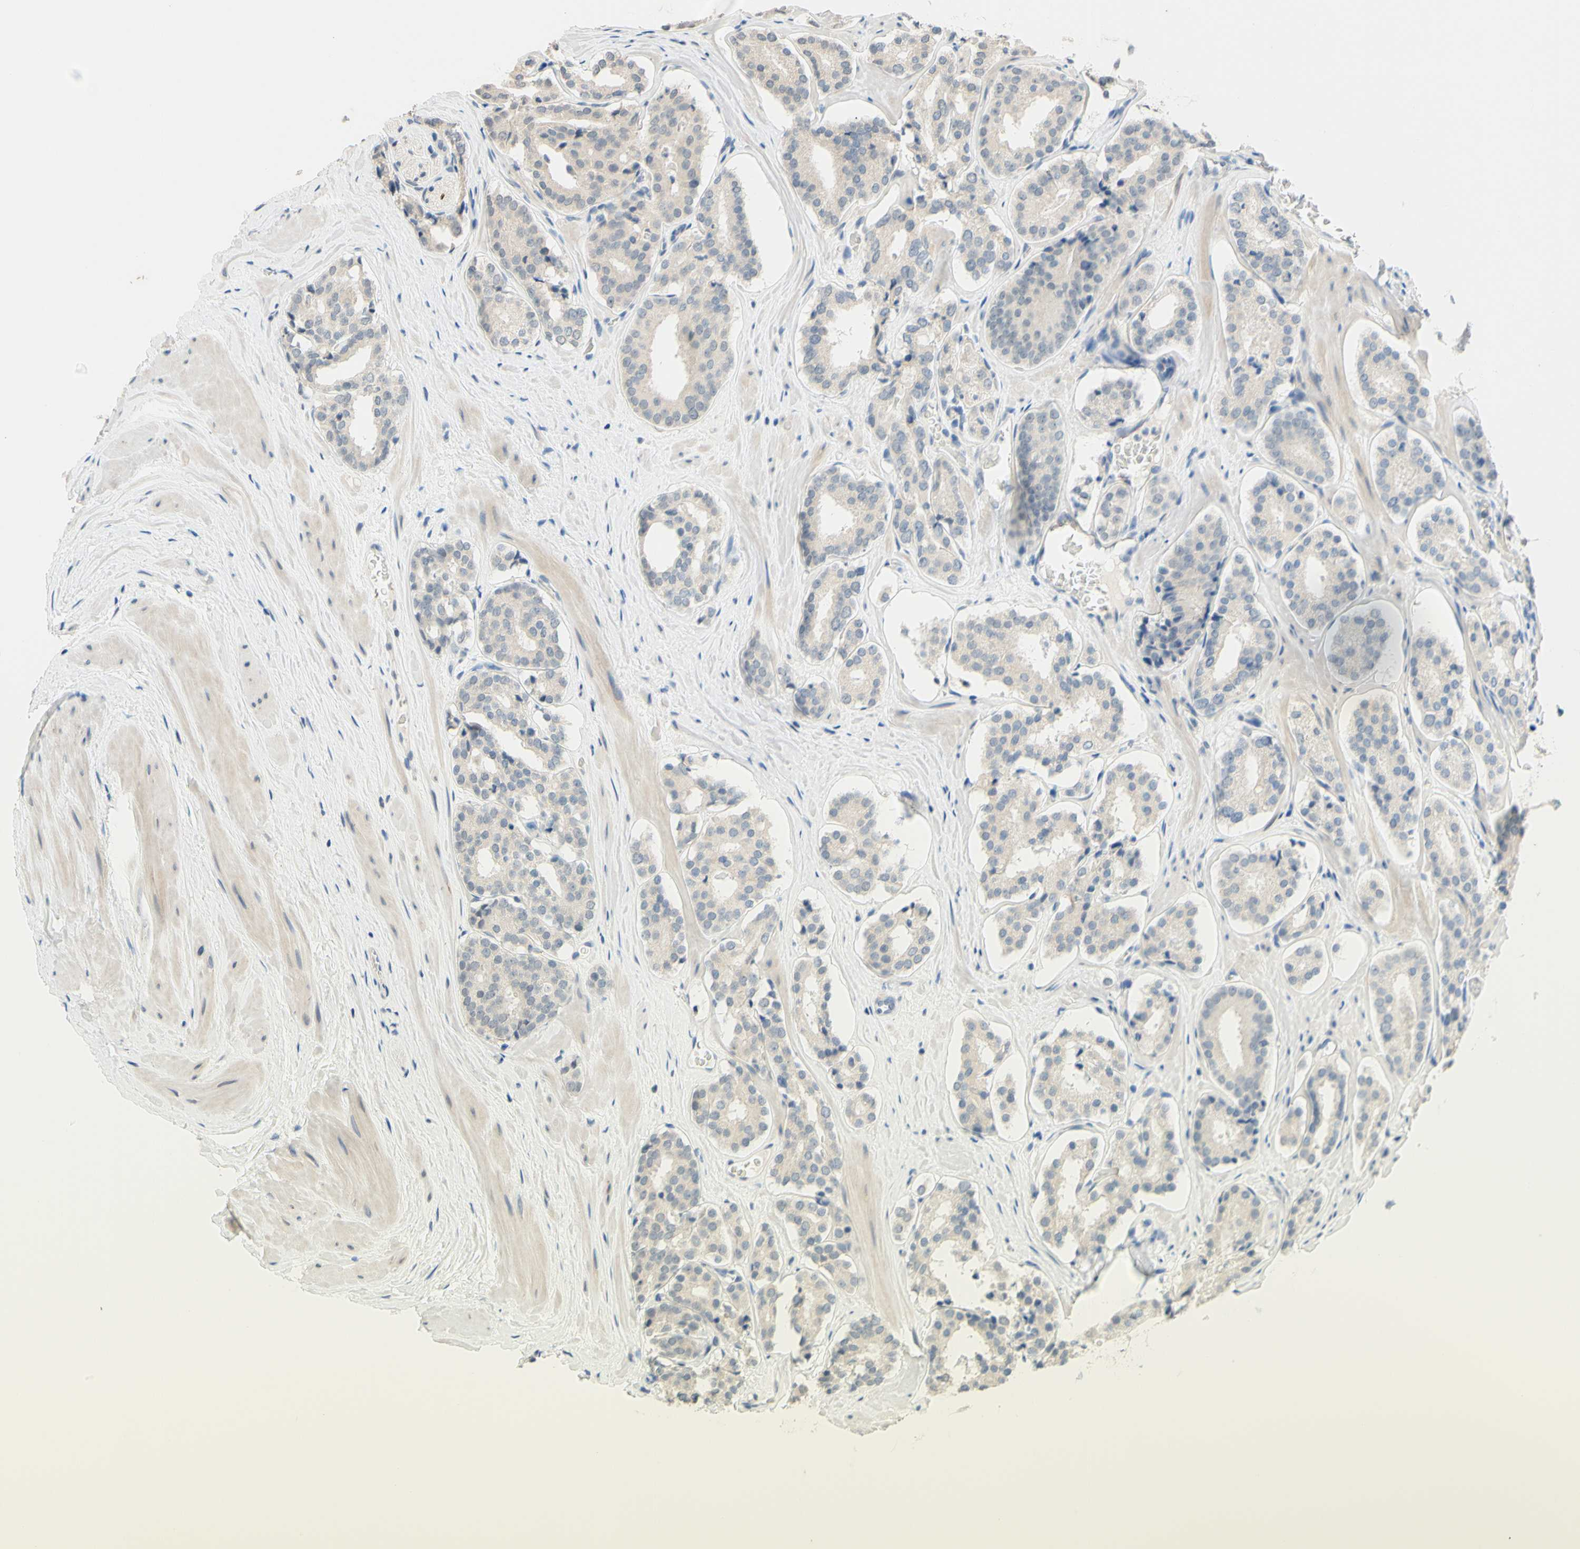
{"staining": {"intensity": "negative", "quantity": "none", "location": "none"}, "tissue": "prostate cancer", "cell_type": "Tumor cells", "image_type": "cancer", "snomed": [{"axis": "morphology", "description": "Adenocarcinoma, High grade"}, {"axis": "topography", "description": "Prostate"}], "caption": "Tumor cells show no significant protein staining in prostate cancer.", "gene": "MAG", "patient": {"sex": "male", "age": 60}}